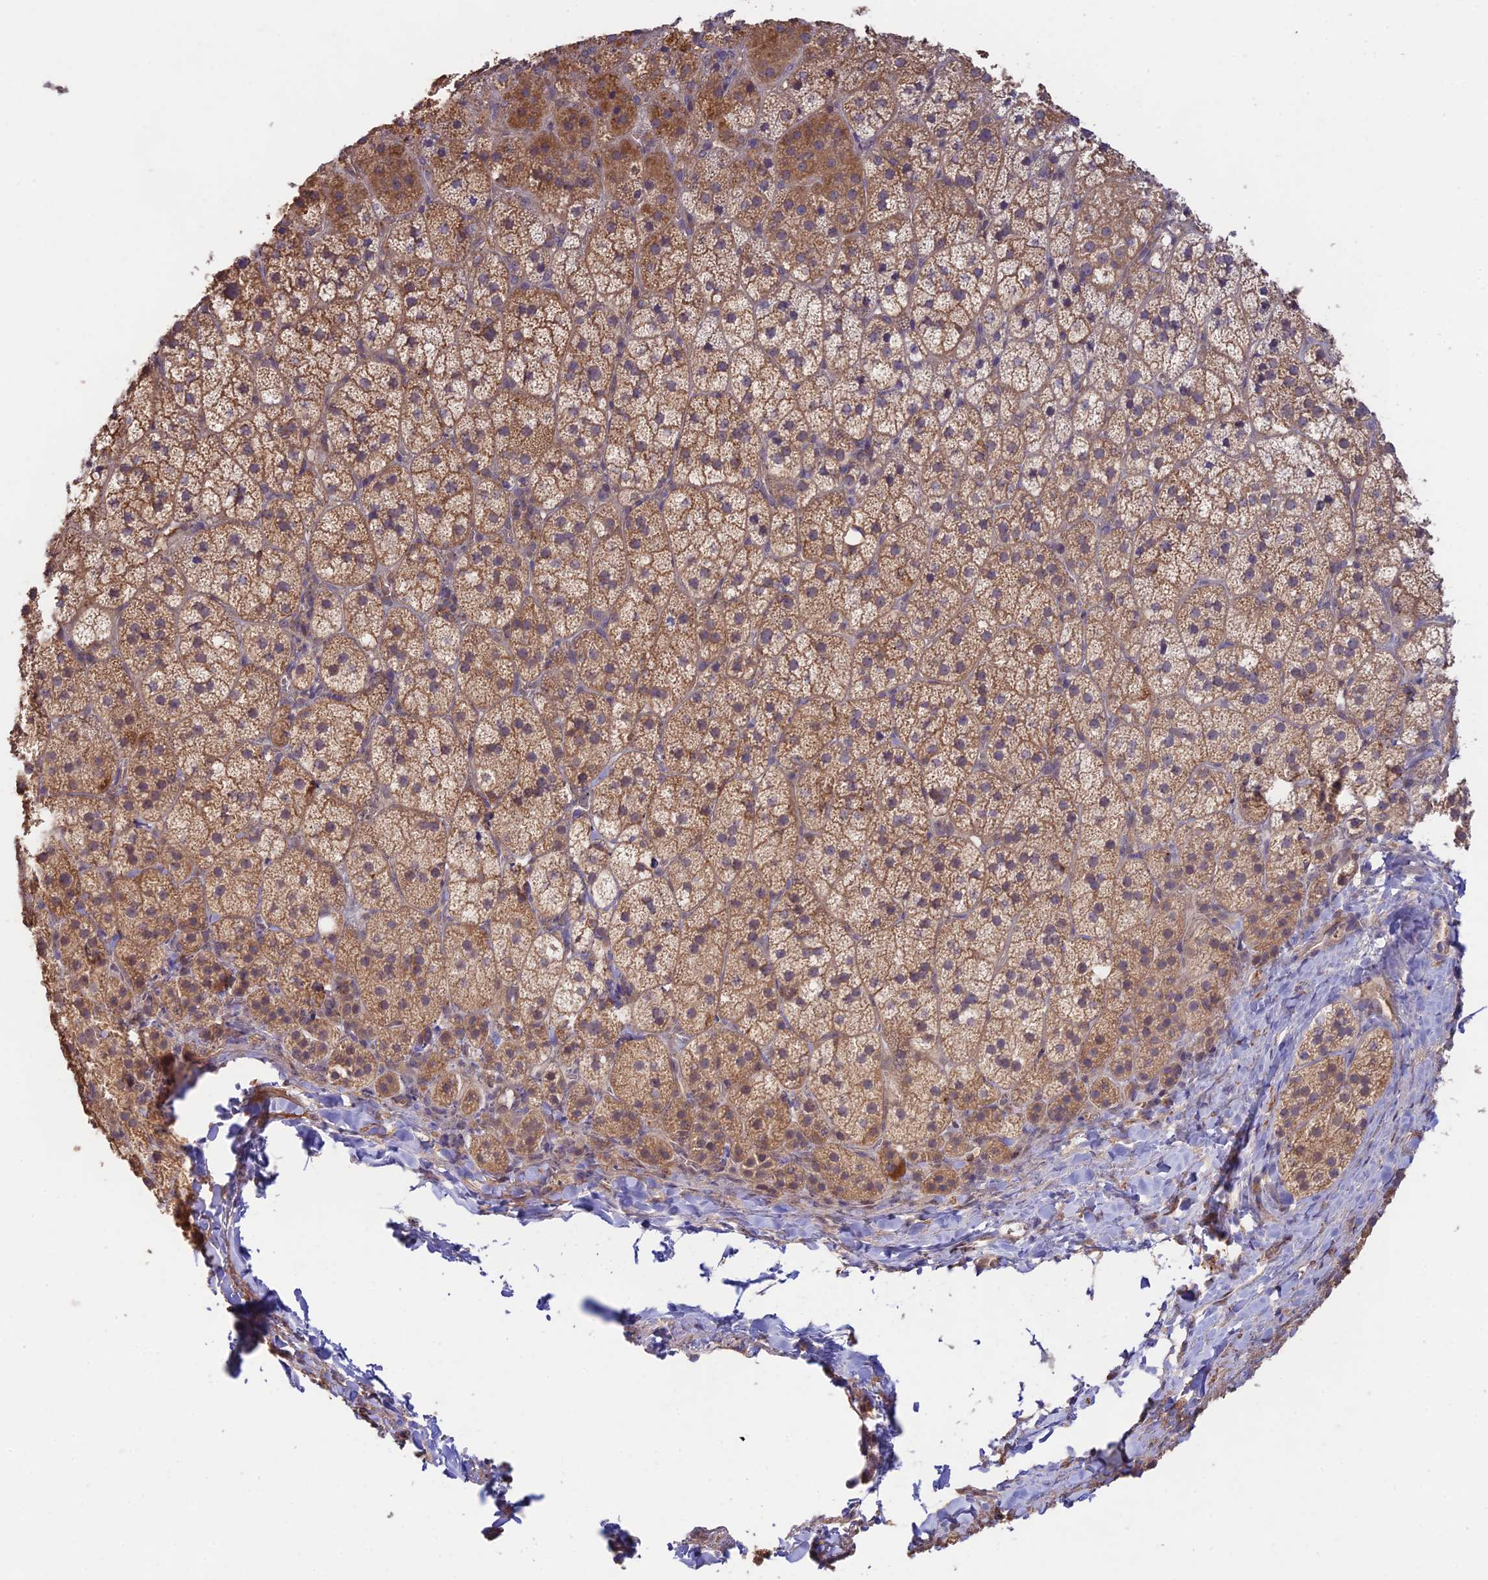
{"staining": {"intensity": "weak", "quantity": ">75%", "location": "cytoplasmic/membranous"}, "tissue": "adrenal gland", "cell_type": "Glandular cells", "image_type": "normal", "snomed": [{"axis": "morphology", "description": "Normal tissue, NOS"}, {"axis": "topography", "description": "Adrenal gland"}], "caption": "Normal adrenal gland reveals weak cytoplasmic/membranous staining in approximately >75% of glandular cells, visualized by immunohistochemistry. (brown staining indicates protein expression, while blue staining denotes nuclei).", "gene": "CLCF1", "patient": {"sex": "female", "age": 44}}